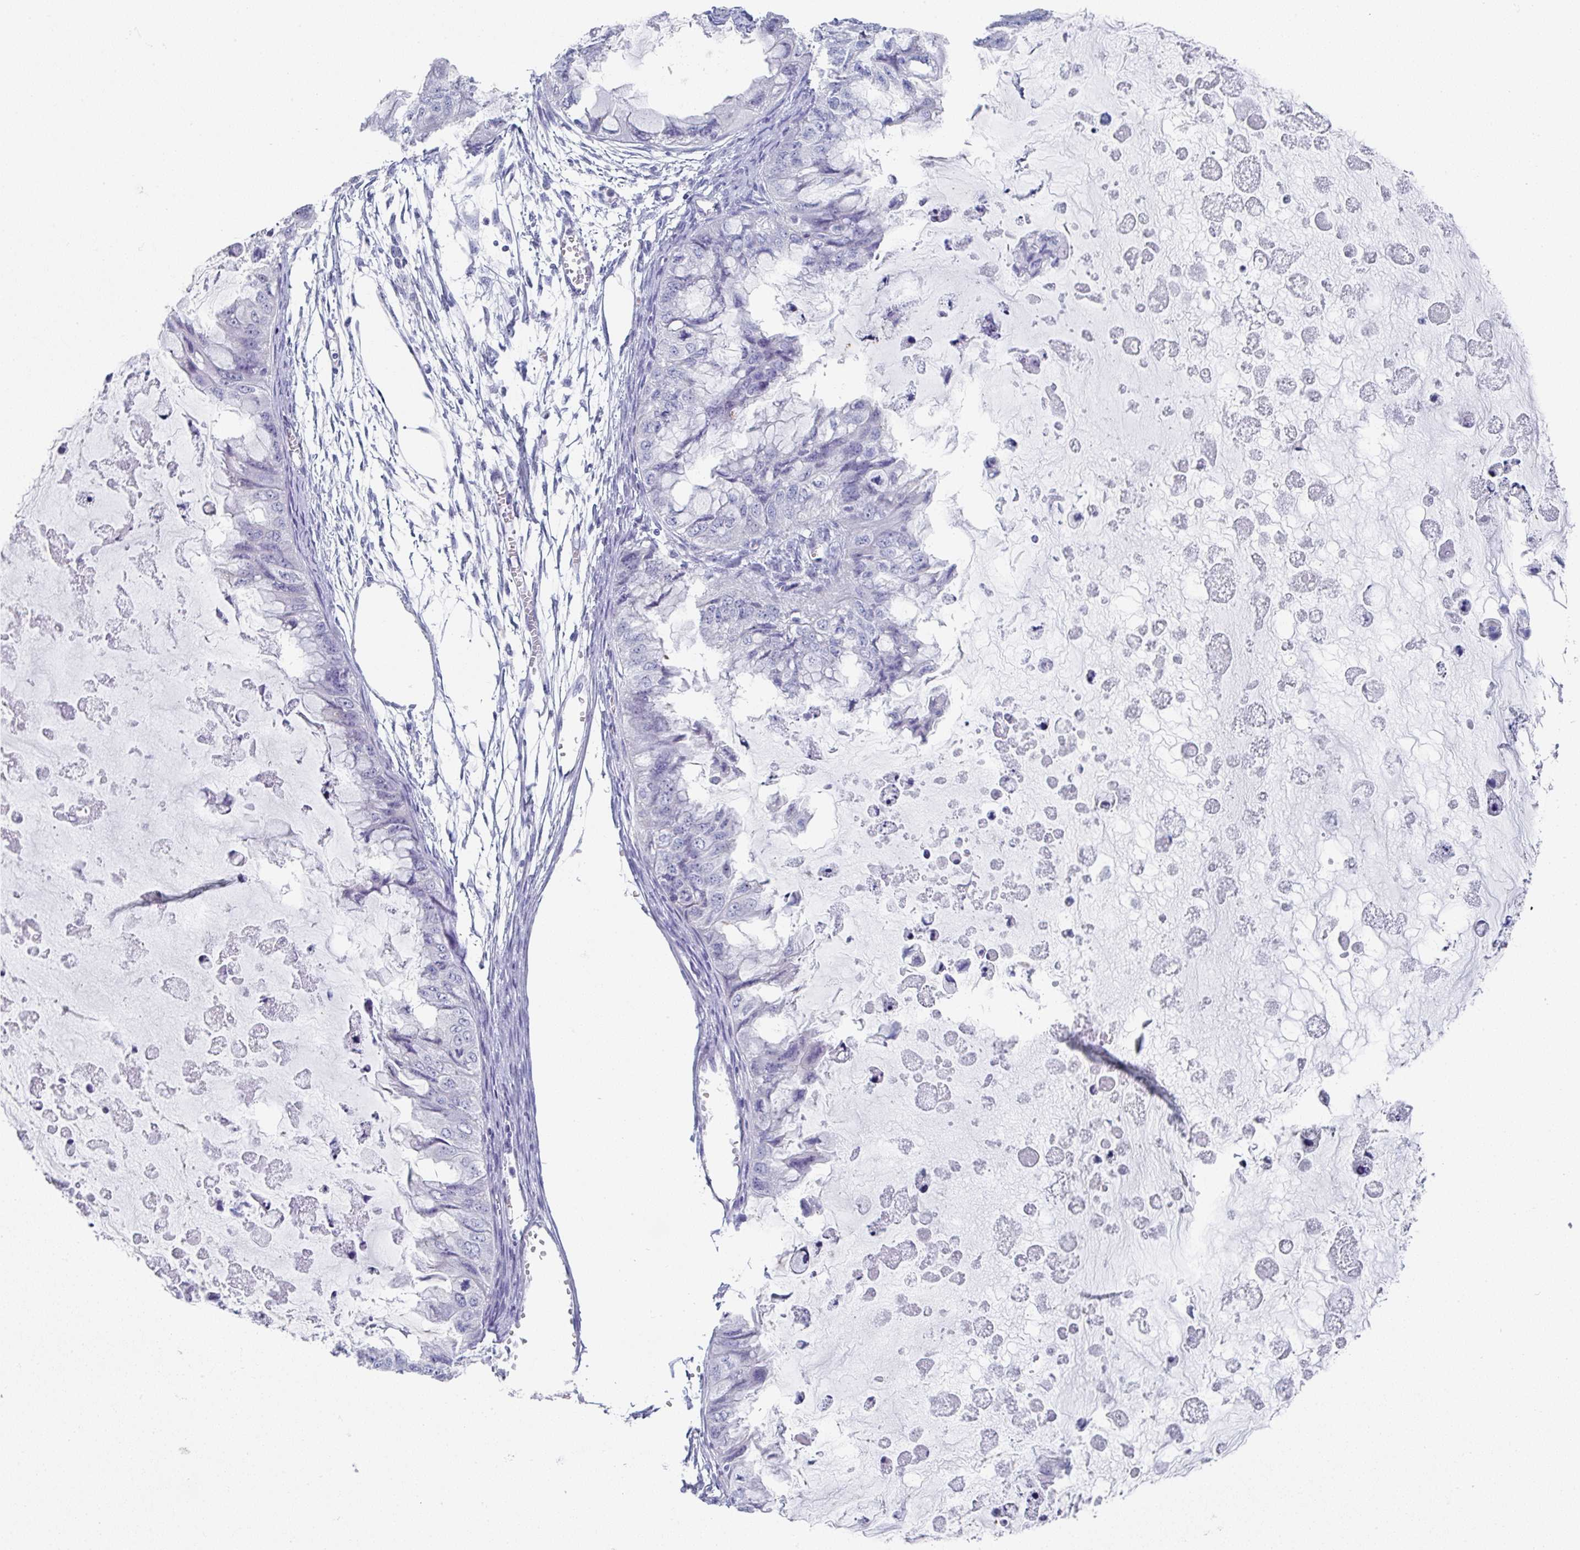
{"staining": {"intensity": "negative", "quantity": "none", "location": "none"}, "tissue": "ovarian cancer", "cell_type": "Tumor cells", "image_type": "cancer", "snomed": [{"axis": "morphology", "description": "Cystadenocarcinoma, mucinous, NOS"}, {"axis": "topography", "description": "Ovary"}], "caption": "Tumor cells are negative for protein expression in human ovarian mucinous cystadenocarcinoma.", "gene": "TNFRSF8", "patient": {"sex": "female", "age": 72}}